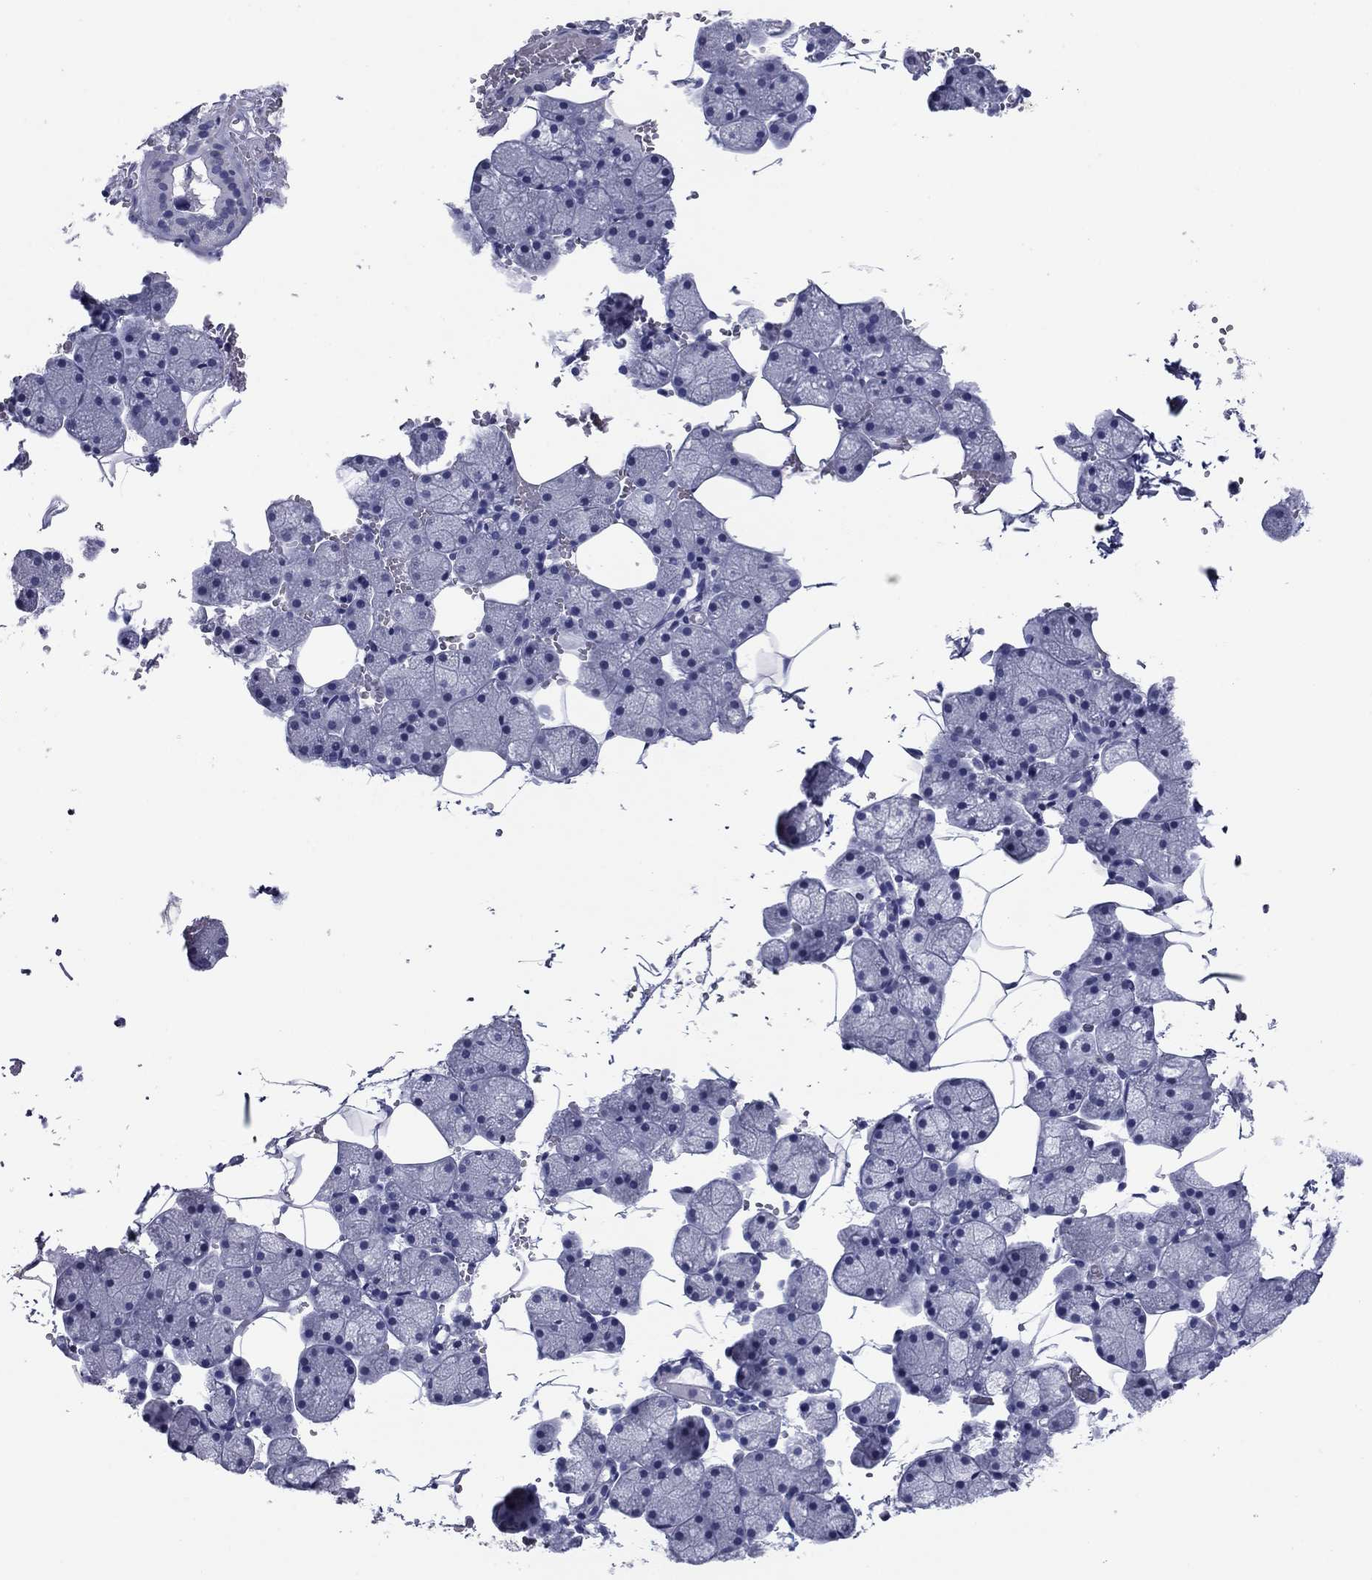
{"staining": {"intensity": "negative", "quantity": "none", "location": "none"}, "tissue": "salivary gland", "cell_type": "Glandular cells", "image_type": "normal", "snomed": [{"axis": "morphology", "description": "Normal tissue, NOS"}, {"axis": "topography", "description": "Salivary gland"}], "caption": "The photomicrograph demonstrates no significant expression in glandular cells of salivary gland. (Stains: DAB IHC with hematoxylin counter stain, Microscopy: brightfield microscopy at high magnification).", "gene": "HAO1", "patient": {"sex": "male", "age": 38}}